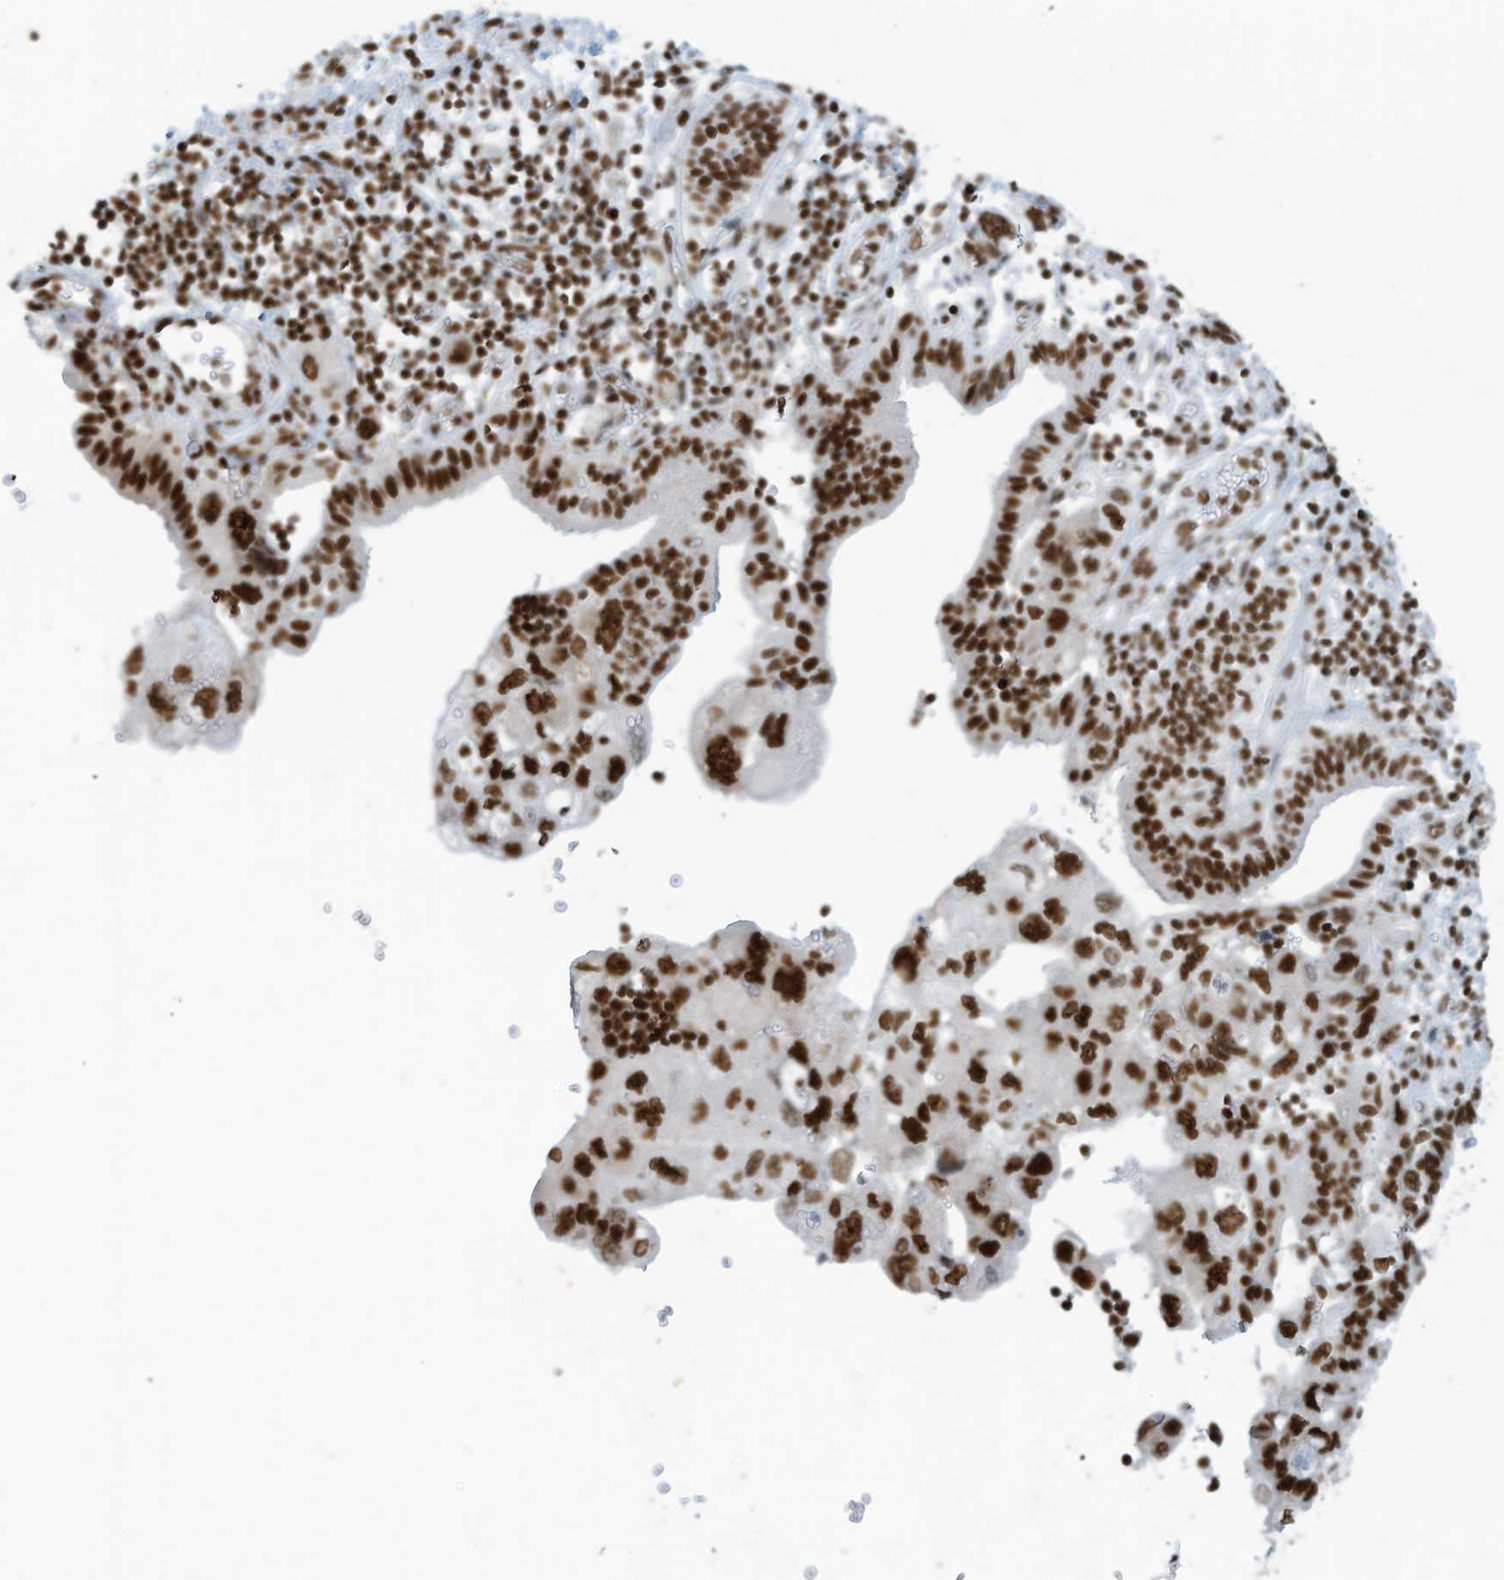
{"staining": {"intensity": "strong", "quantity": ">75%", "location": "nuclear"}, "tissue": "pancreatic cancer", "cell_type": "Tumor cells", "image_type": "cancer", "snomed": [{"axis": "morphology", "description": "Adenocarcinoma, NOS"}, {"axis": "topography", "description": "Pancreas"}], "caption": "Immunohistochemical staining of human pancreatic cancer (adenocarcinoma) displays high levels of strong nuclear staining in approximately >75% of tumor cells.", "gene": "SARNP", "patient": {"sex": "female", "age": 73}}